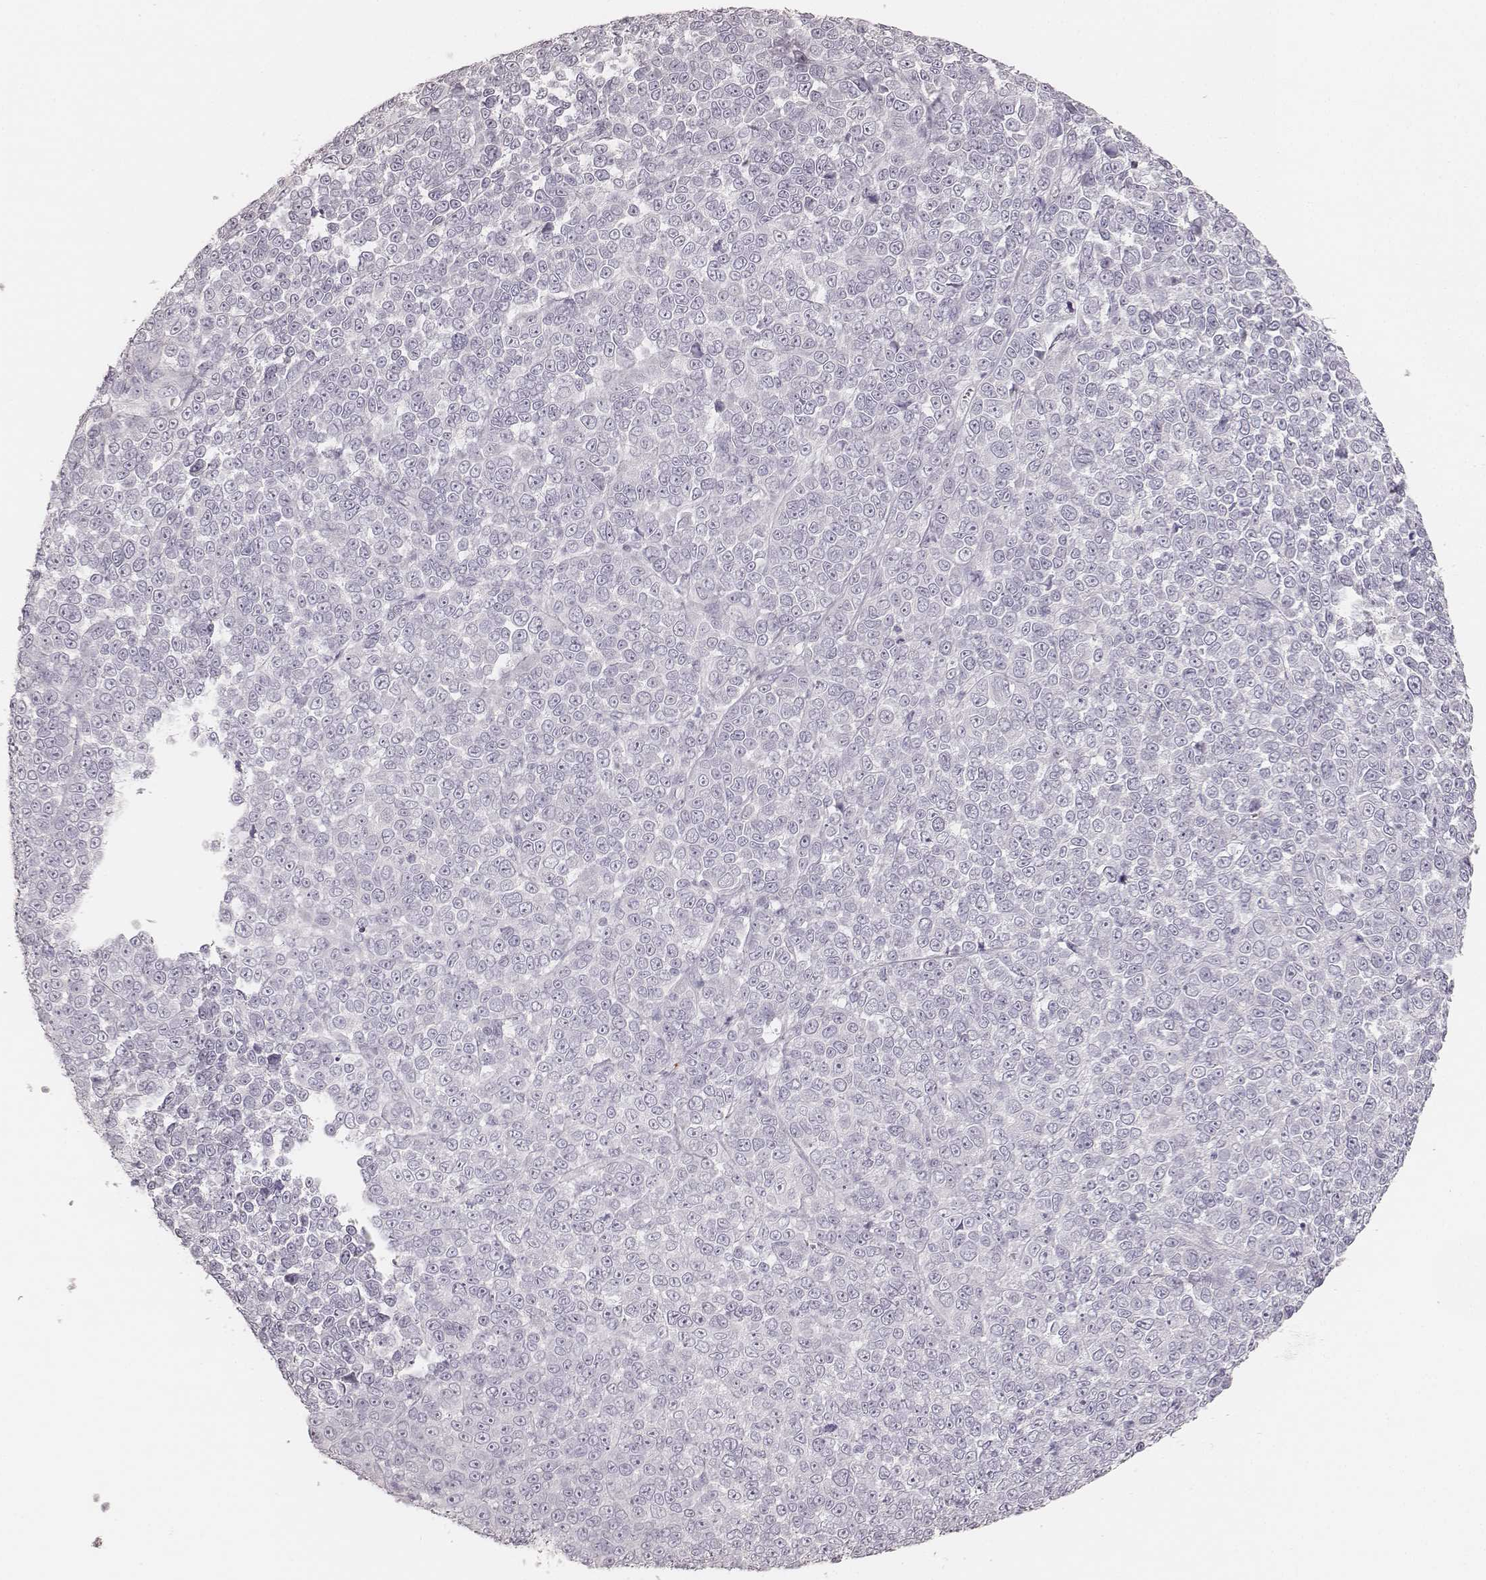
{"staining": {"intensity": "negative", "quantity": "none", "location": "none"}, "tissue": "melanoma", "cell_type": "Tumor cells", "image_type": "cancer", "snomed": [{"axis": "morphology", "description": "Malignant melanoma, NOS"}, {"axis": "topography", "description": "Skin"}], "caption": "There is no significant staining in tumor cells of melanoma. The staining is performed using DAB (3,3'-diaminobenzidine) brown chromogen with nuclei counter-stained in using hematoxylin.", "gene": "KRT82", "patient": {"sex": "female", "age": 95}}